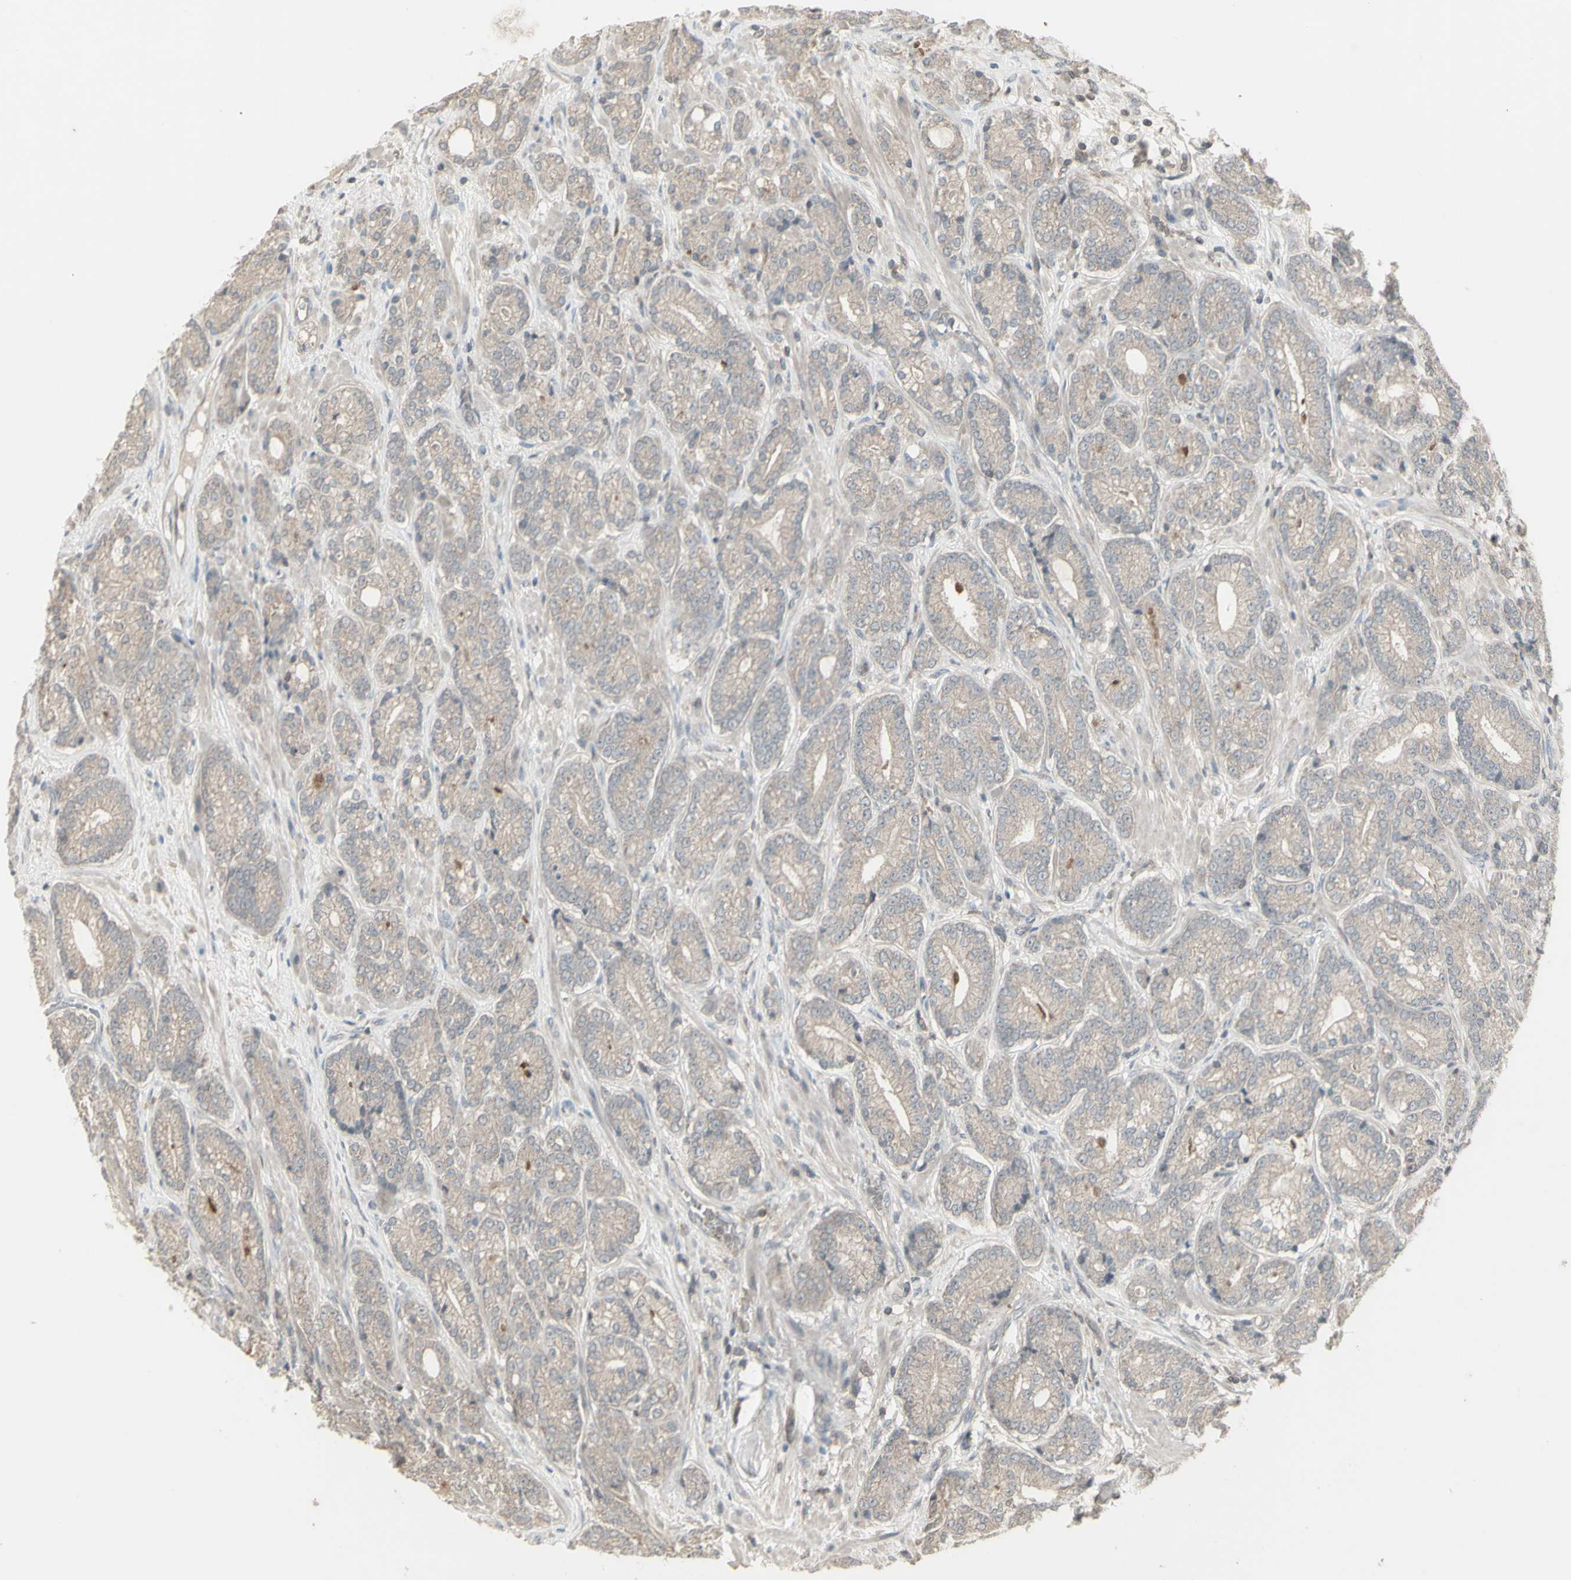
{"staining": {"intensity": "negative", "quantity": "none", "location": "none"}, "tissue": "prostate cancer", "cell_type": "Tumor cells", "image_type": "cancer", "snomed": [{"axis": "morphology", "description": "Adenocarcinoma, High grade"}, {"axis": "topography", "description": "Prostate"}], "caption": "IHC image of neoplastic tissue: prostate cancer stained with DAB (3,3'-diaminobenzidine) reveals no significant protein positivity in tumor cells. Nuclei are stained in blue.", "gene": "CSK", "patient": {"sex": "male", "age": 61}}